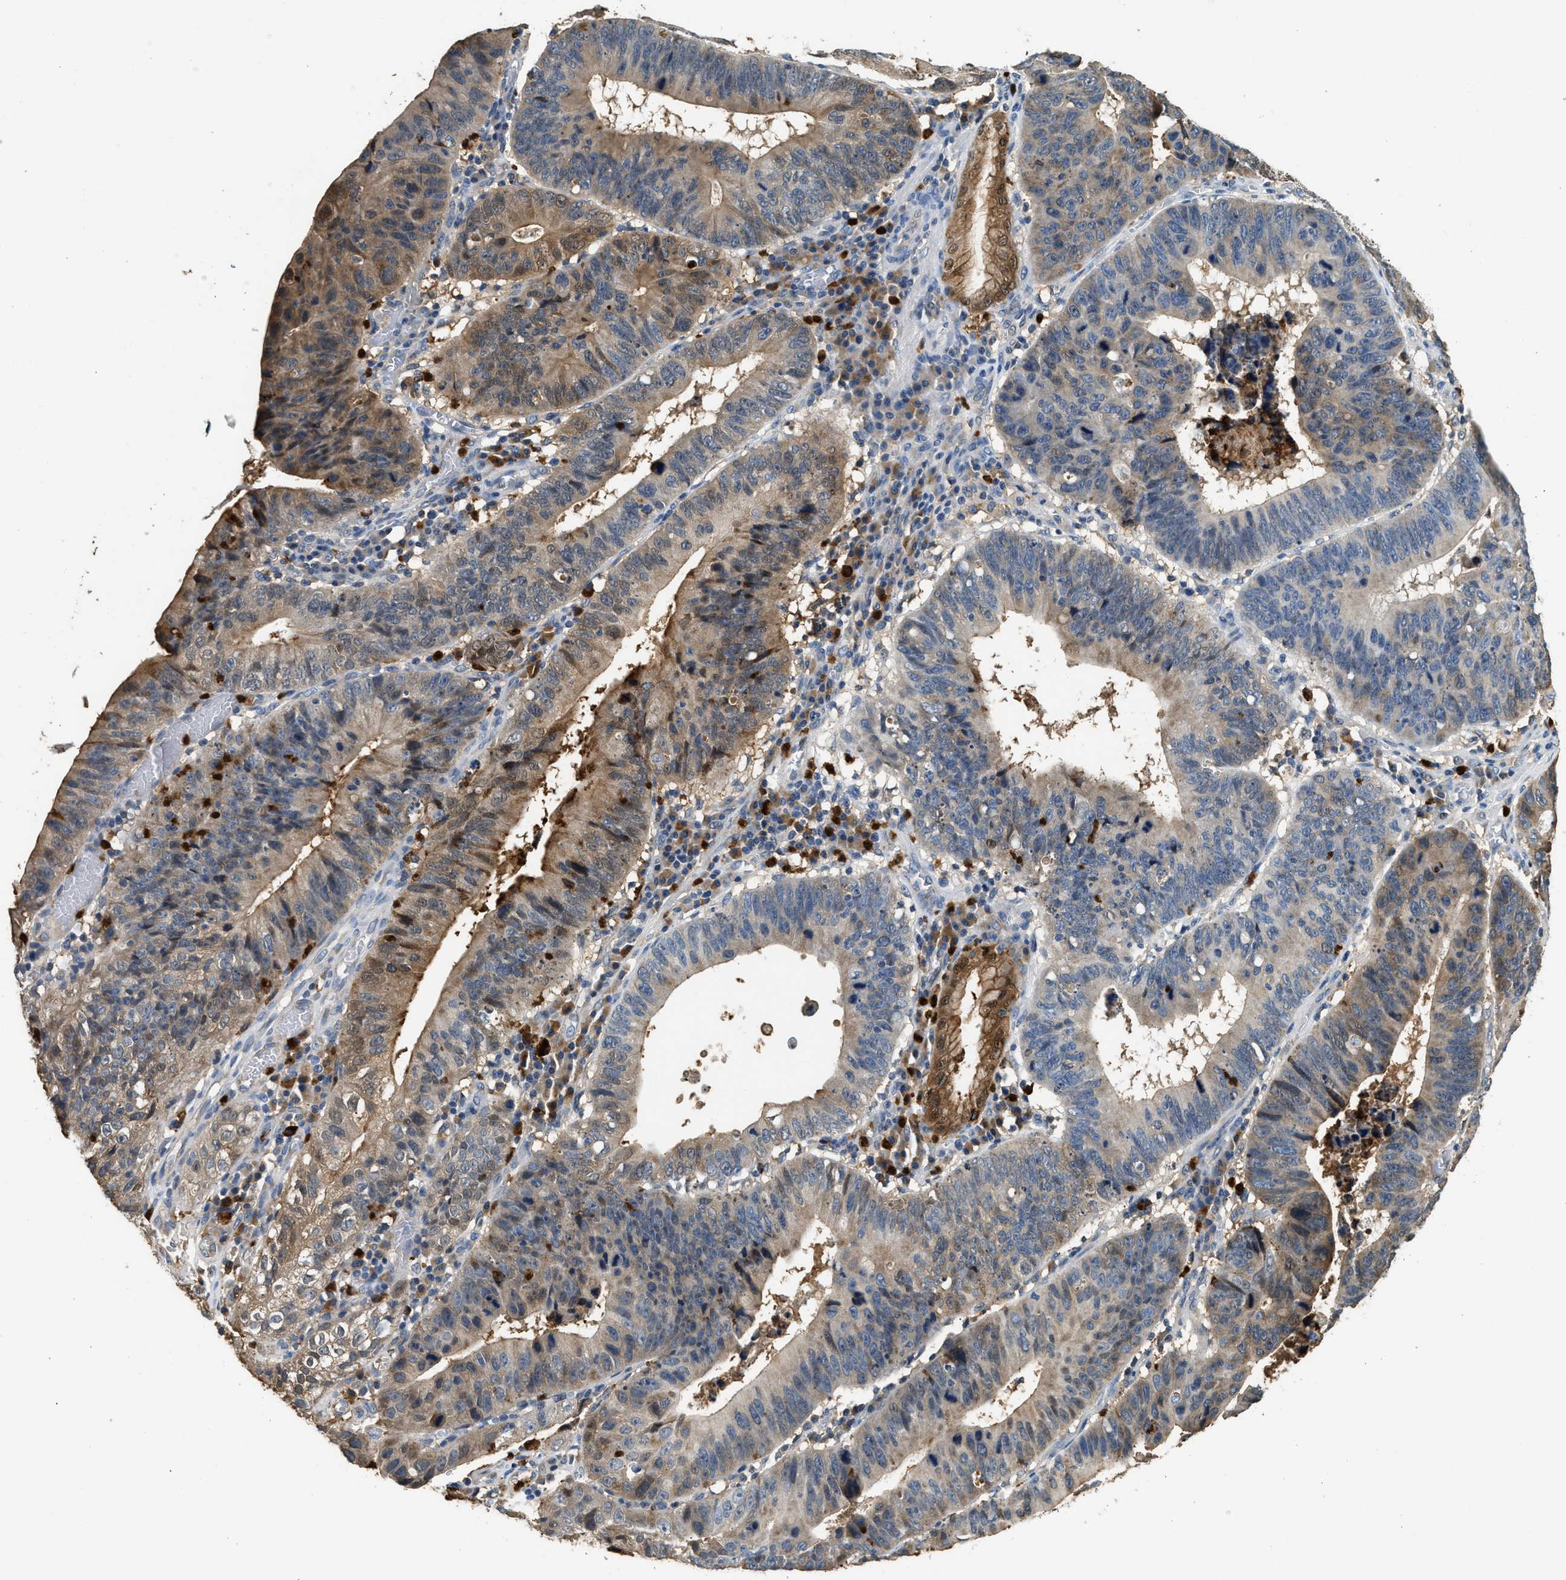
{"staining": {"intensity": "moderate", "quantity": "25%-75%", "location": "cytoplasmic/membranous"}, "tissue": "stomach cancer", "cell_type": "Tumor cells", "image_type": "cancer", "snomed": [{"axis": "morphology", "description": "Adenocarcinoma, NOS"}, {"axis": "topography", "description": "Stomach"}], "caption": "Immunohistochemical staining of stomach cancer (adenocarcinoma) displays moderate cytoplasmic/membranous protein positivity in approximately 25%-75% of tumor cells.", "gene": "ANXA3", "patient": {"sex": "male", "age": 59}}